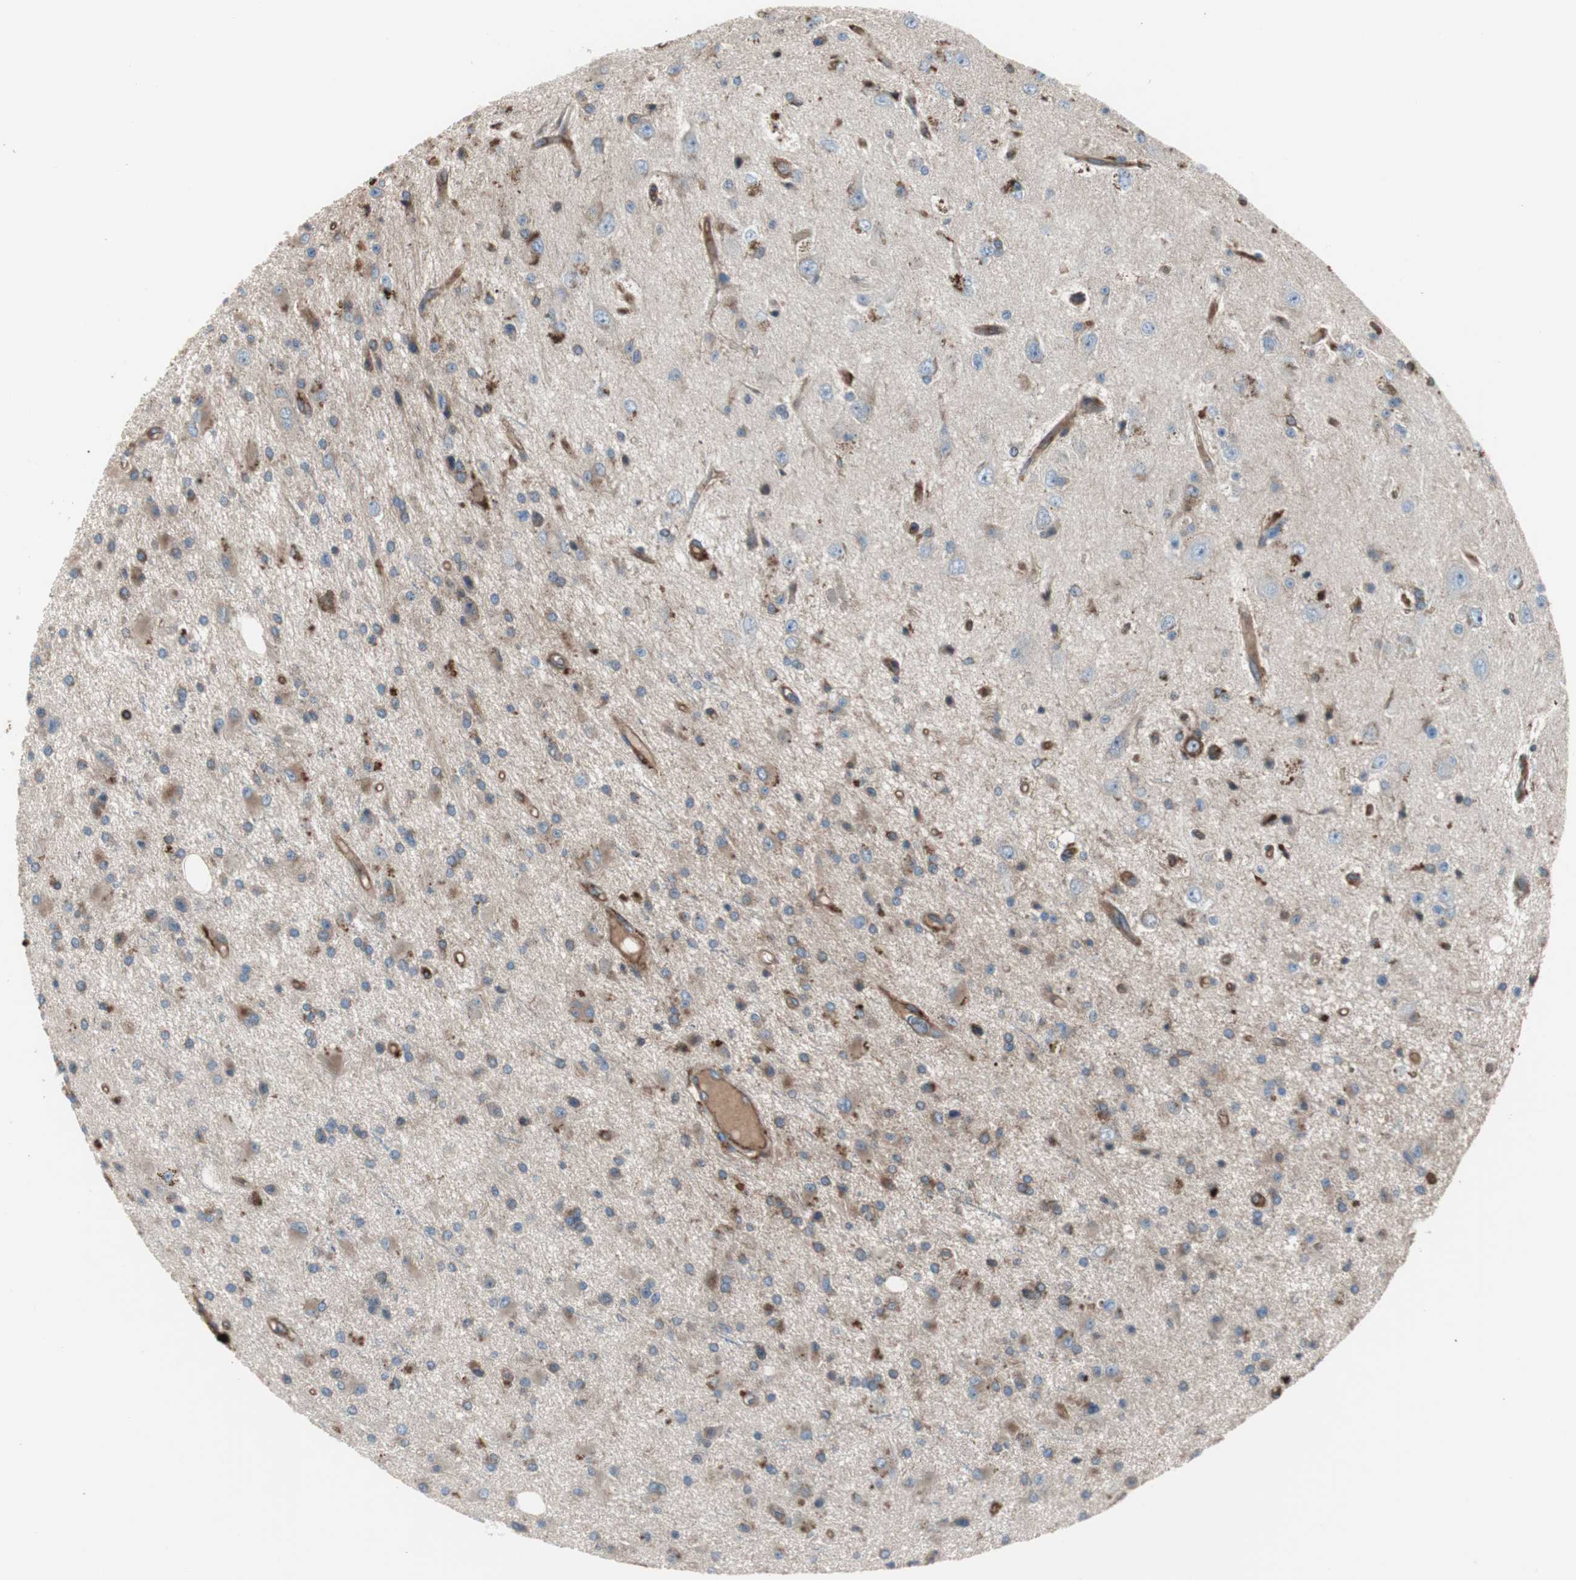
{"staining": {"intensity": "moderate", "quantity": "<25%", "location": "cytoplasmic/membranous"}, "tissue": "glioma", "cell_type": "Tumor cells", "image_type": "cancer", "snomed": [{"axis": "morphology", "description": "Glioma, malignant, Low grade"}, {"axis": "topography", "description": "Brain"}], "caption": "Tumor cells exhibit moderate cytoplasmic/membranous positivity in about <25% of cells in malignant glioma (low-grade).", "gene": "B2M", "patient": {"sex": "male", "age": 58}}